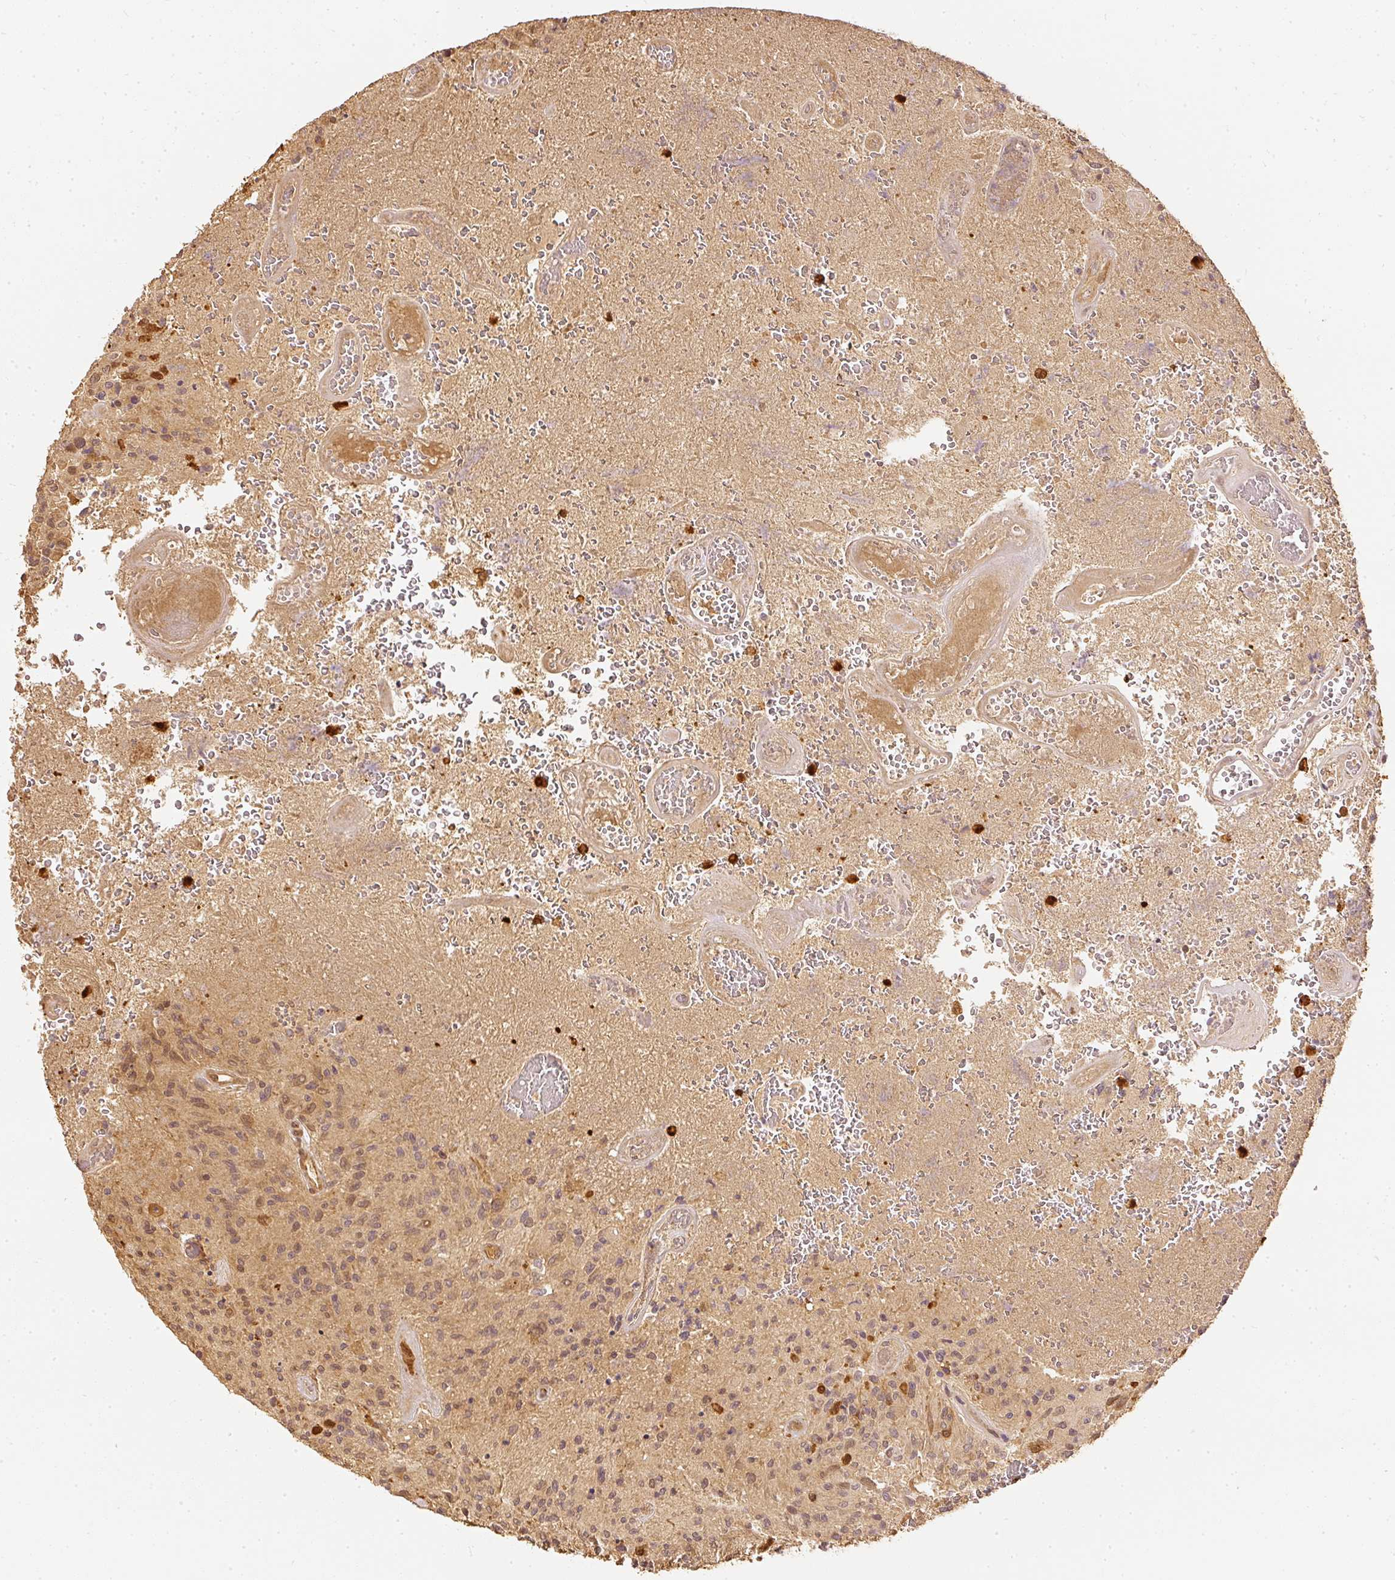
{"staining": {"intensity": "weak", "quantity": "<25%", "location": "cytoplasmic/membranous"}, "tissue": "glioma", "cell_type": "Tumor cells", "image_type": "cancer", "snomed": [{"axis": "morphology", "description": "Normal tissue, NOS"}, {"axis": "morphology", "description": "Glioma, malignant, High grade"}, {"axis": "topography", "description": "Cerebral cortex"}], "caption": "Histopathology image shows no protein positivity in tumor cells of glioma tissue.", "gene": "PFN1", "patient": {"sex": "male", "age": 56}}